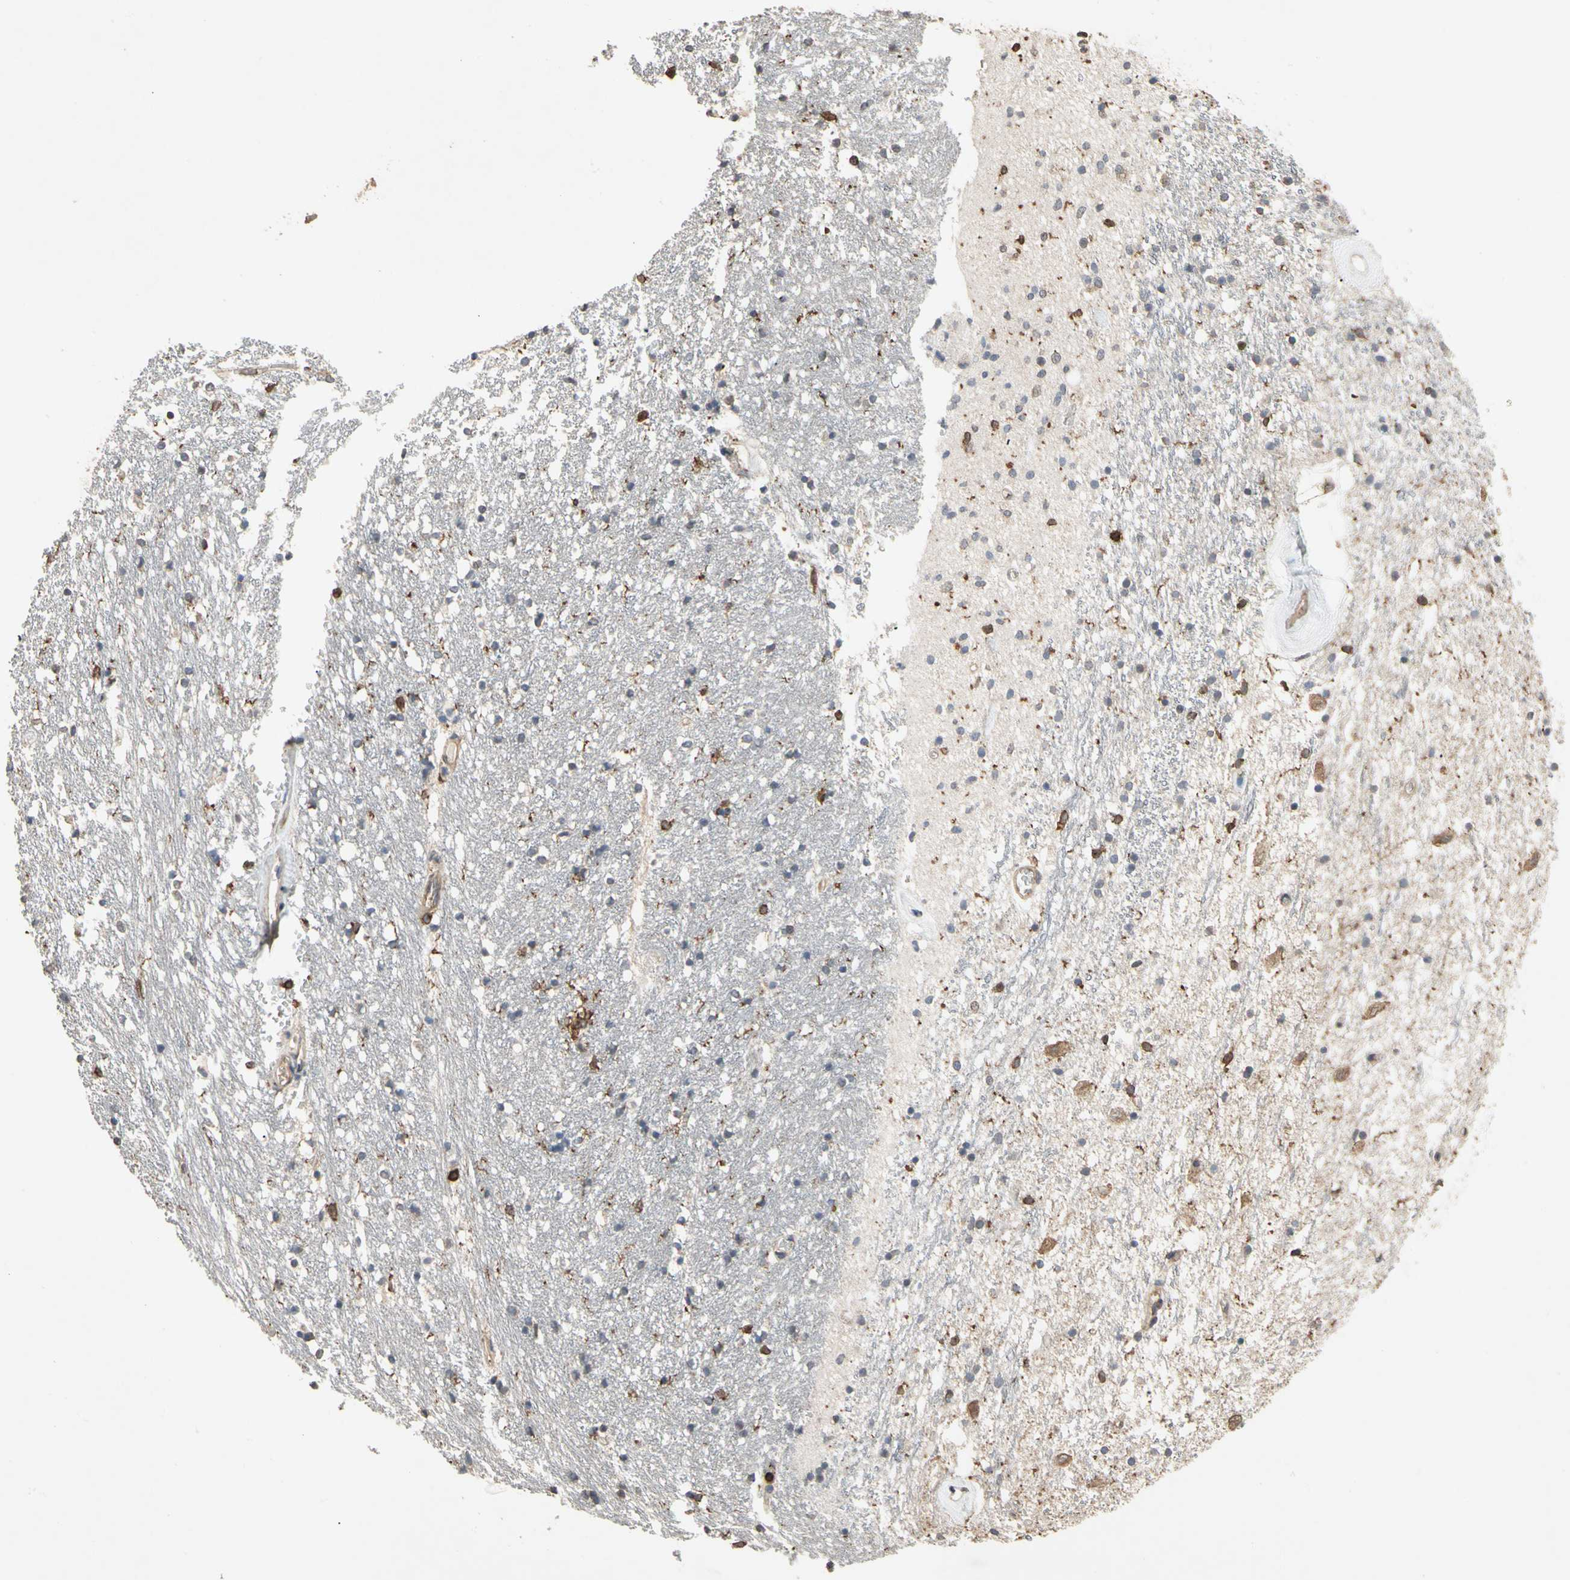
{"staining": {"intensity": "moderate", "quantity": "<25%", "location": "cytoplasmic/membranous"}, "tissue": "caudate", "cell_type": "Glial cells", "image_type": "normal", "snomed": [{"axis": "morphology", "description": "Normal tissue, NOS"}, {"axis": "topography", "description": "Lateral ventricle wall"}], "caption": "Caudate stained with DAB (3,3'-diaminobenzidine) IHC demonstrates low levels of moderate cytoplasmic/membranous positivity in approximately <25% of glial cells. (IHC, brightfield microscopy, high magnification).", "gene": "MAP3K10", "patient": {"sex": "female", "age": 54}}